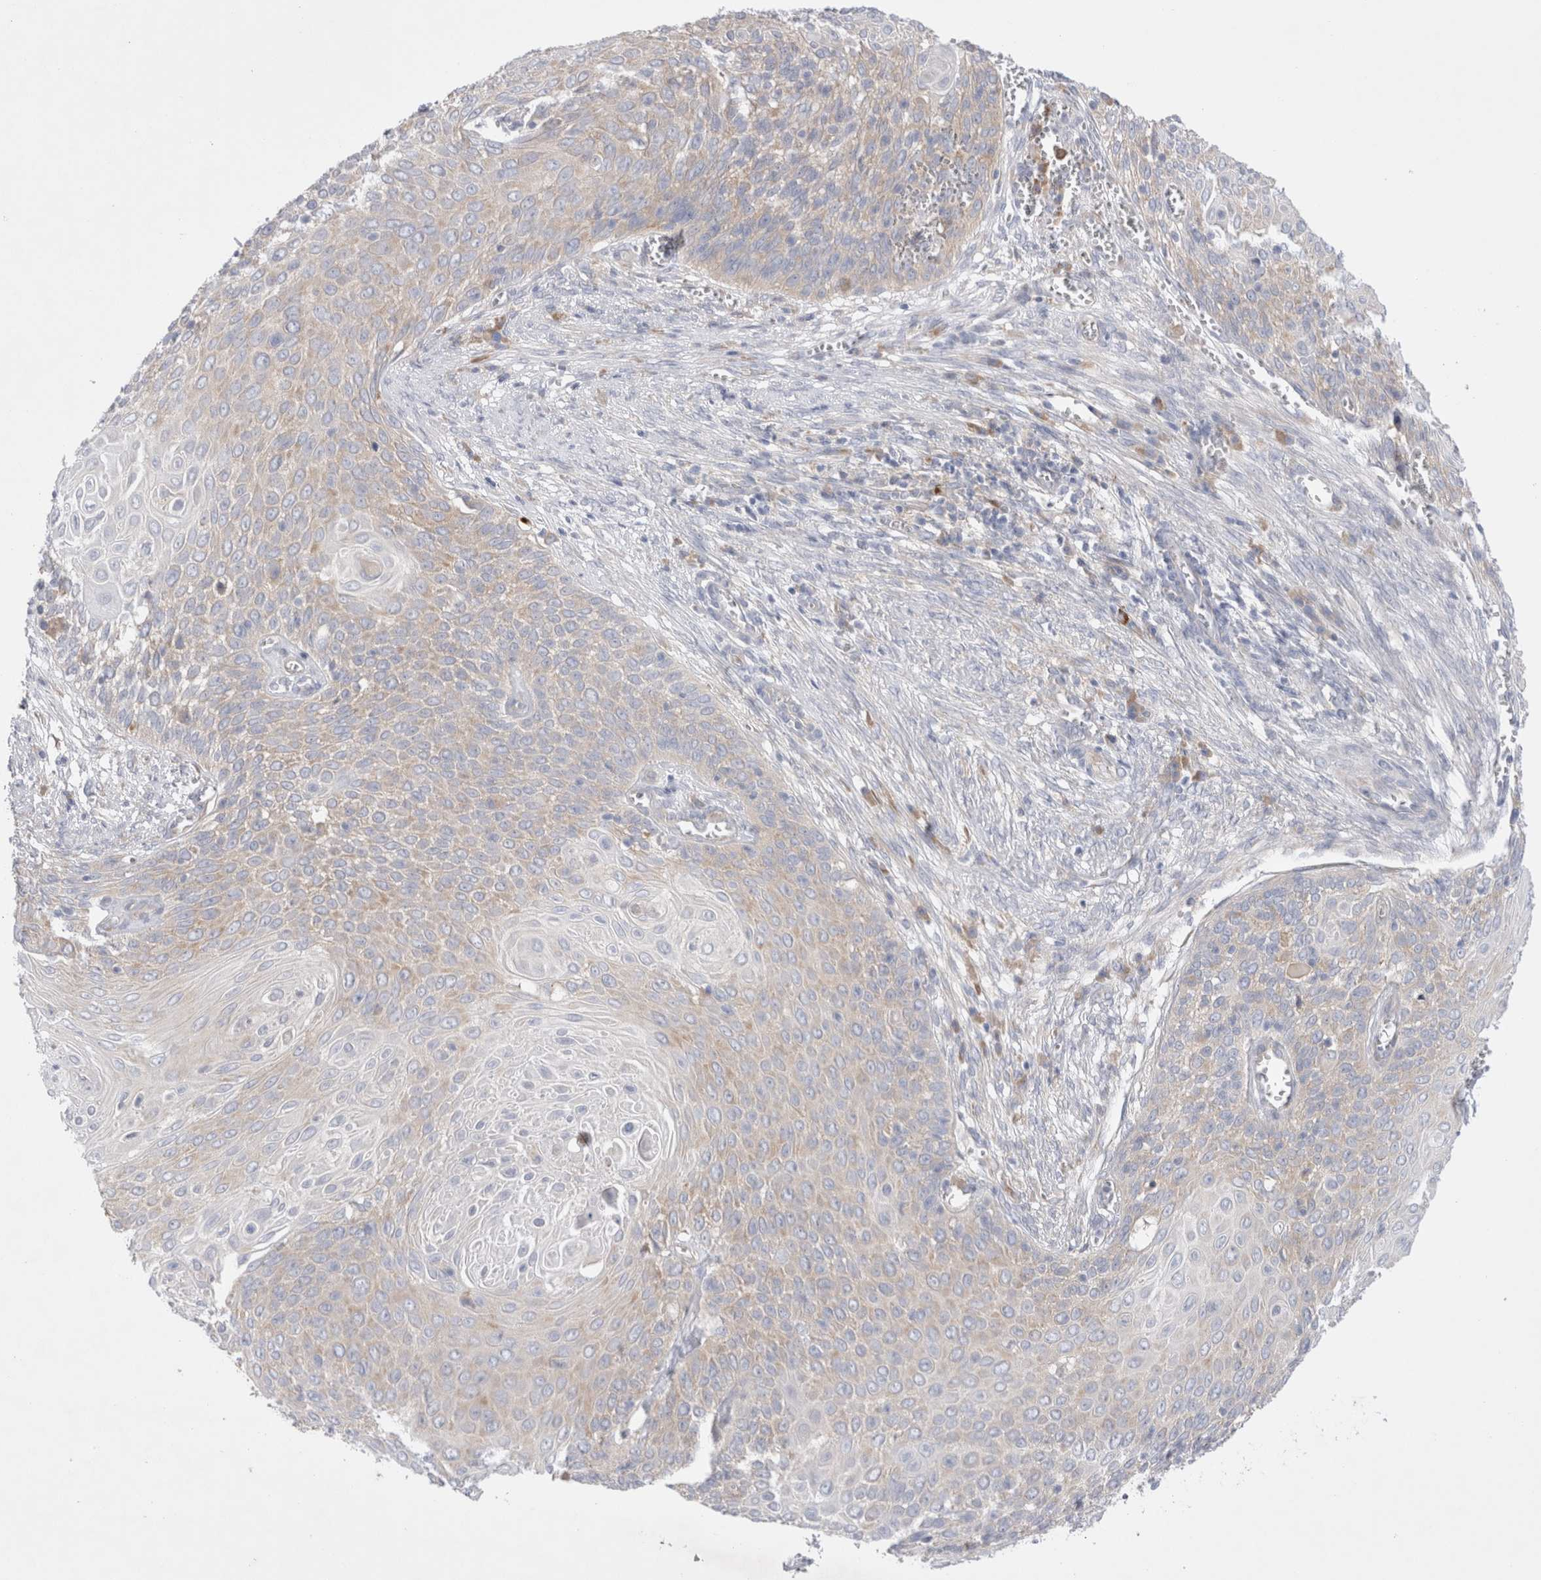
{"staining": {"intensity": "weak", "quantity": "25%-75%", "location": "cytoplasmic/membranous"}, "tissue": "cervical cancer", "cell_type": "Tumor cells", "image_type": "cancer", "snomed": [{"axis": "morphology", "description": "Squamous cell carcinoma, NOS"}, {"axis": "topography", "description": "Cervix"}], "caption": "There is low levels of weak cytoplasmic/membranous positivity in tumor cells of squamous cell carcinoma (cervical), as demonstrated by immunohistochemical staining (brown color).", "gene": "RBM12B", "patient": {"sex": "female", "age": 39}}